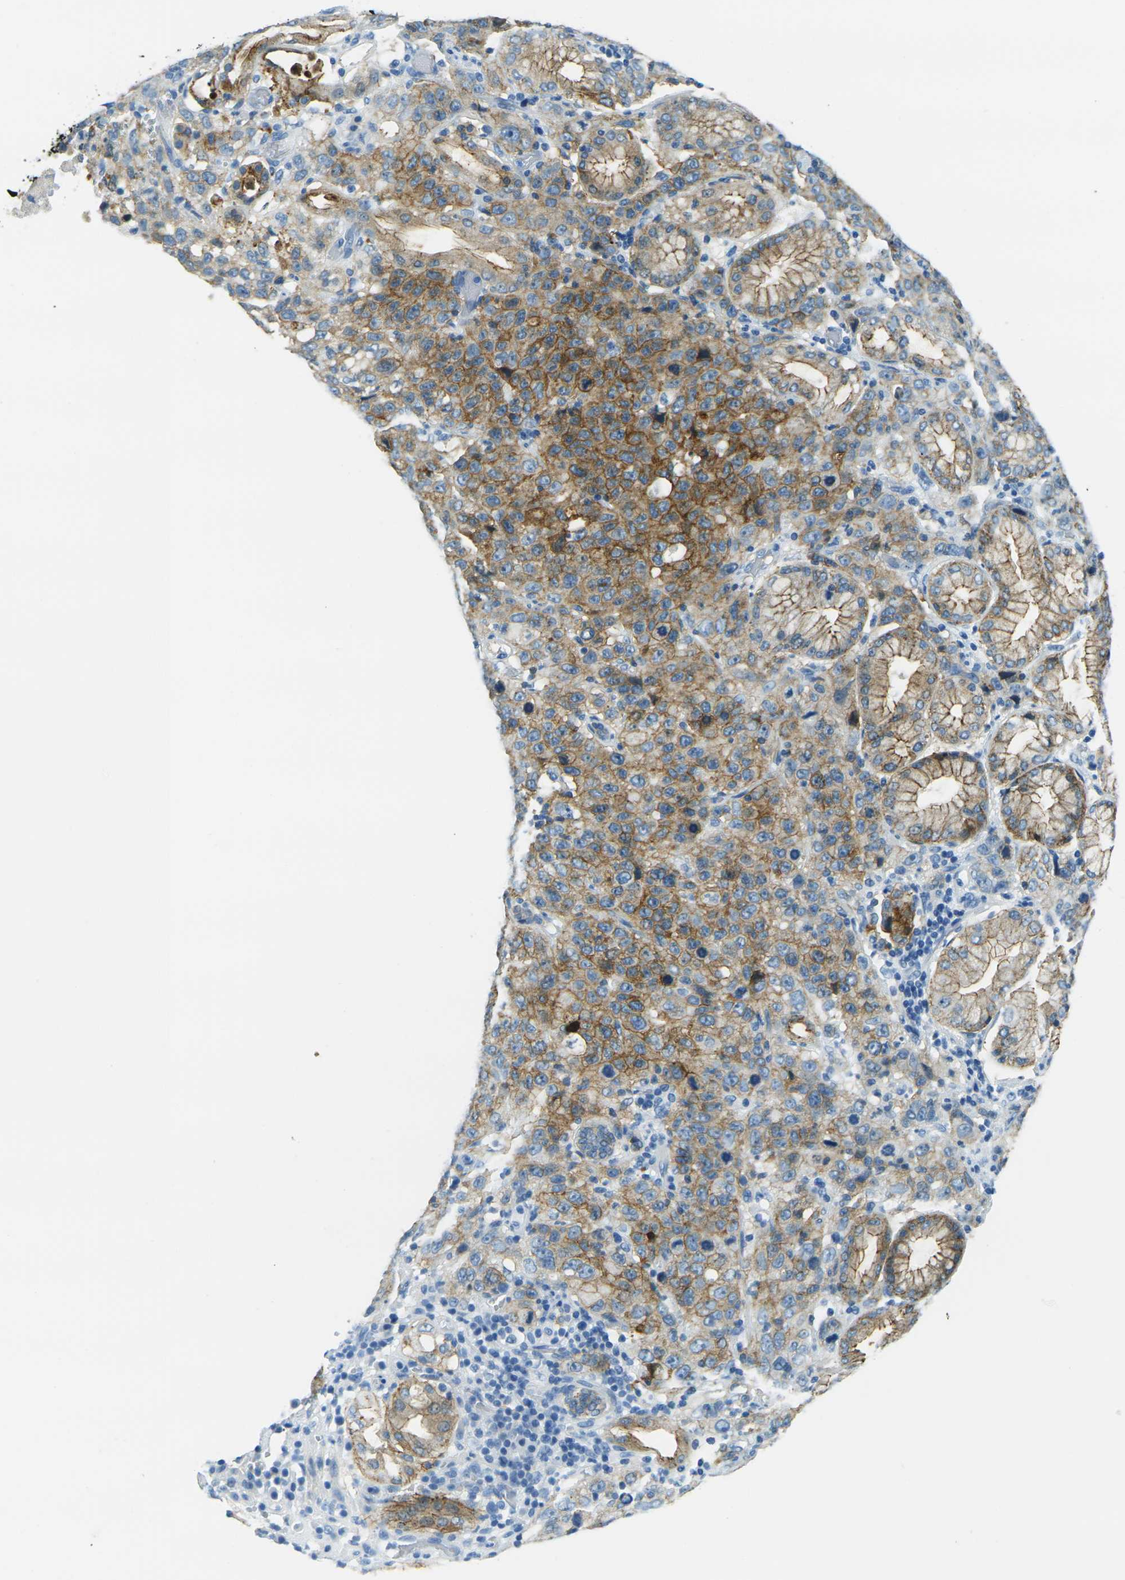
{"staining": {"intensity": "moderate", "quantity": ">75%", "location": "cytoplasmic/membranous"}, "tissue": "stomach cancer", "cell_type": "Tumor cells", "image_type": "cancer", "snomed": [{"axis": "morphology", "description": "Normal tissue, NOS"}, {"axis": "morphology", "description": "Adenocarcinoma, NOS"}, {"axis": "topography", "description": "Stomach"}], "caption": "Immunohistochemistry image of stomach adenocarcinoma stained for a protein (brown), which exhibits medium levels of moderate cytoplasmic/membranous positivity in about >75% of tumor cells.", "gene": "OCLN", "patient": {"sex": "male", "age": 48}}